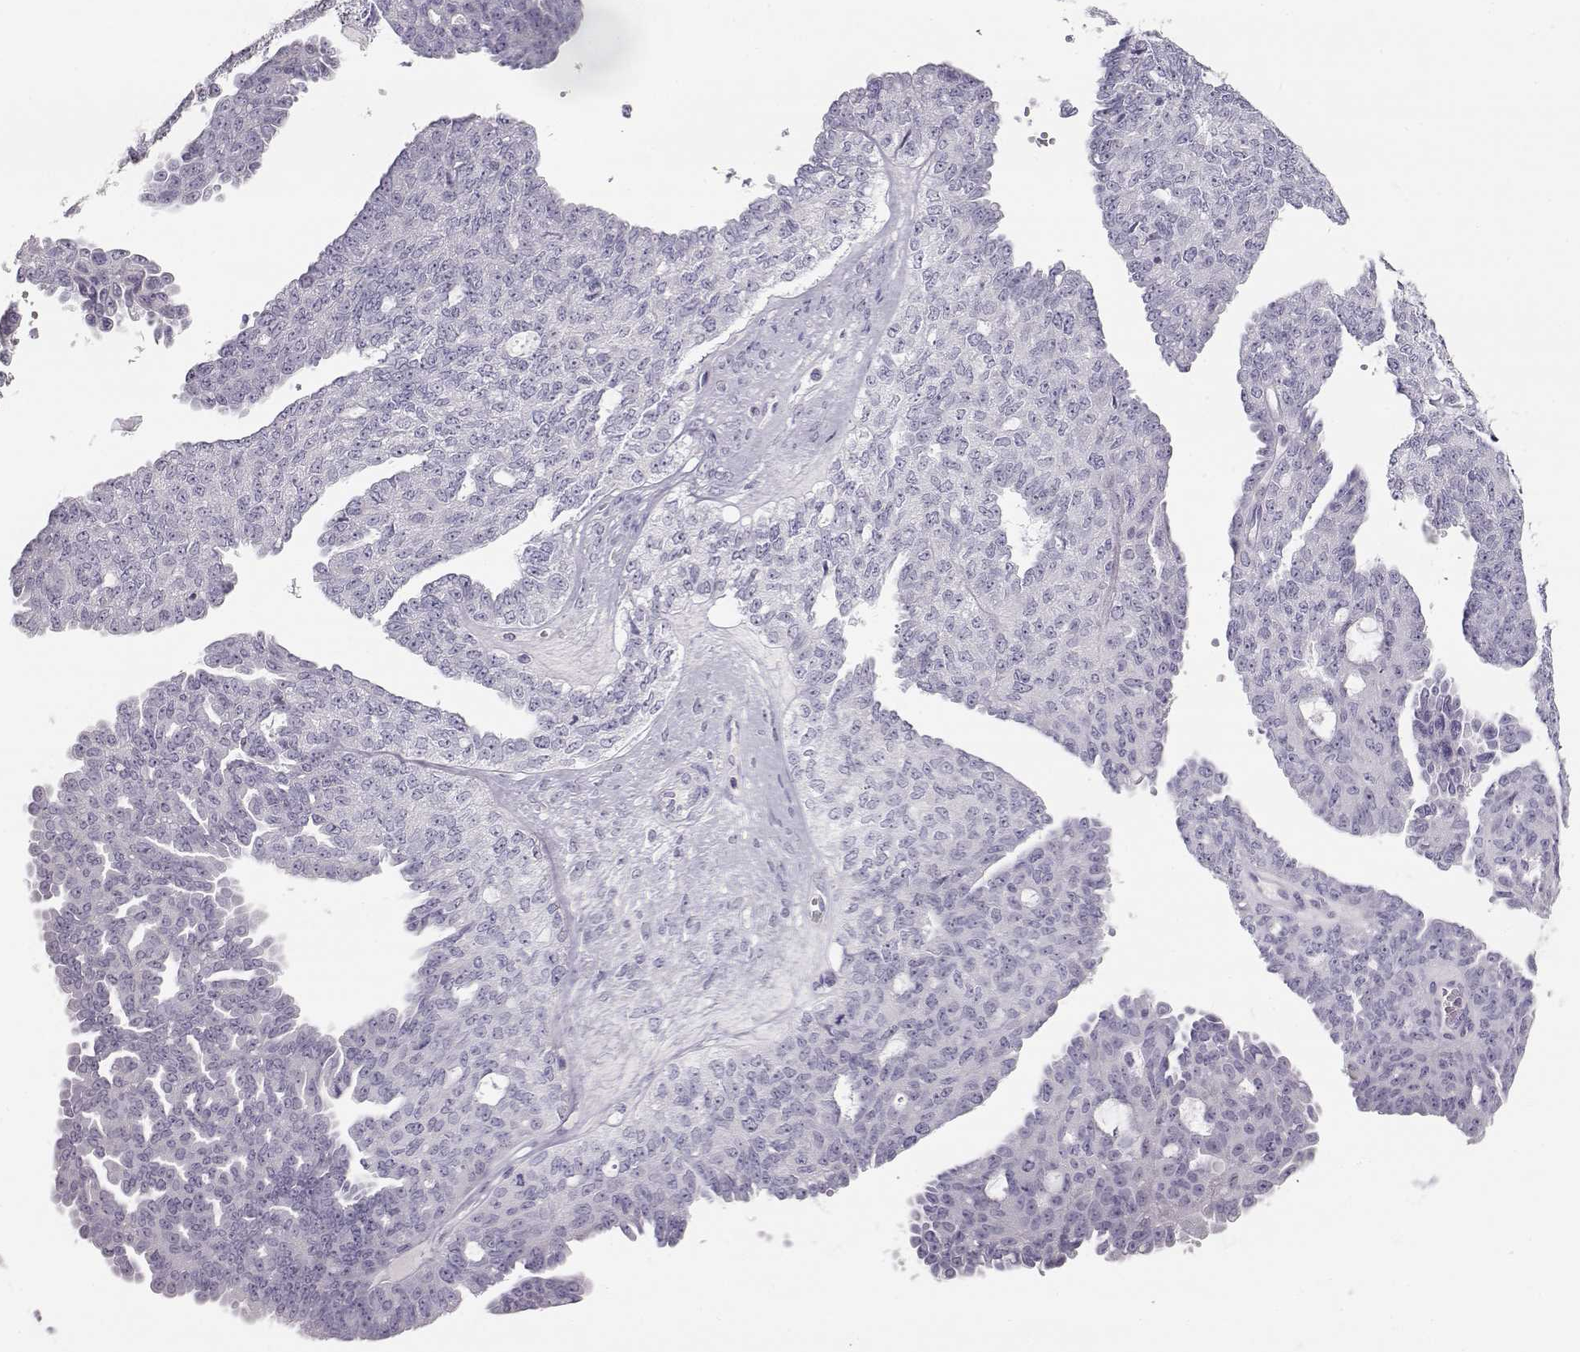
{"staining": {"intensity": "negative", "quantity": "none", "location": "none"}, "tissue": "ovarian cancer", "cell_type": "Tumor cells", "image_type": "cancer", "snomed": [{"axis": "morphology", "description": "Cystadenocarcinoma, serous, NOS"}, {"axis": "topography", "description": "Ovary"}], "caption": "Immunohistochemical staining of serous cystadenocarcinoma (ovarian) demonstrates no significant positivity in tumor cells.", "gene": "LEPR", "patient": {"sex": "female", "age": 71}}